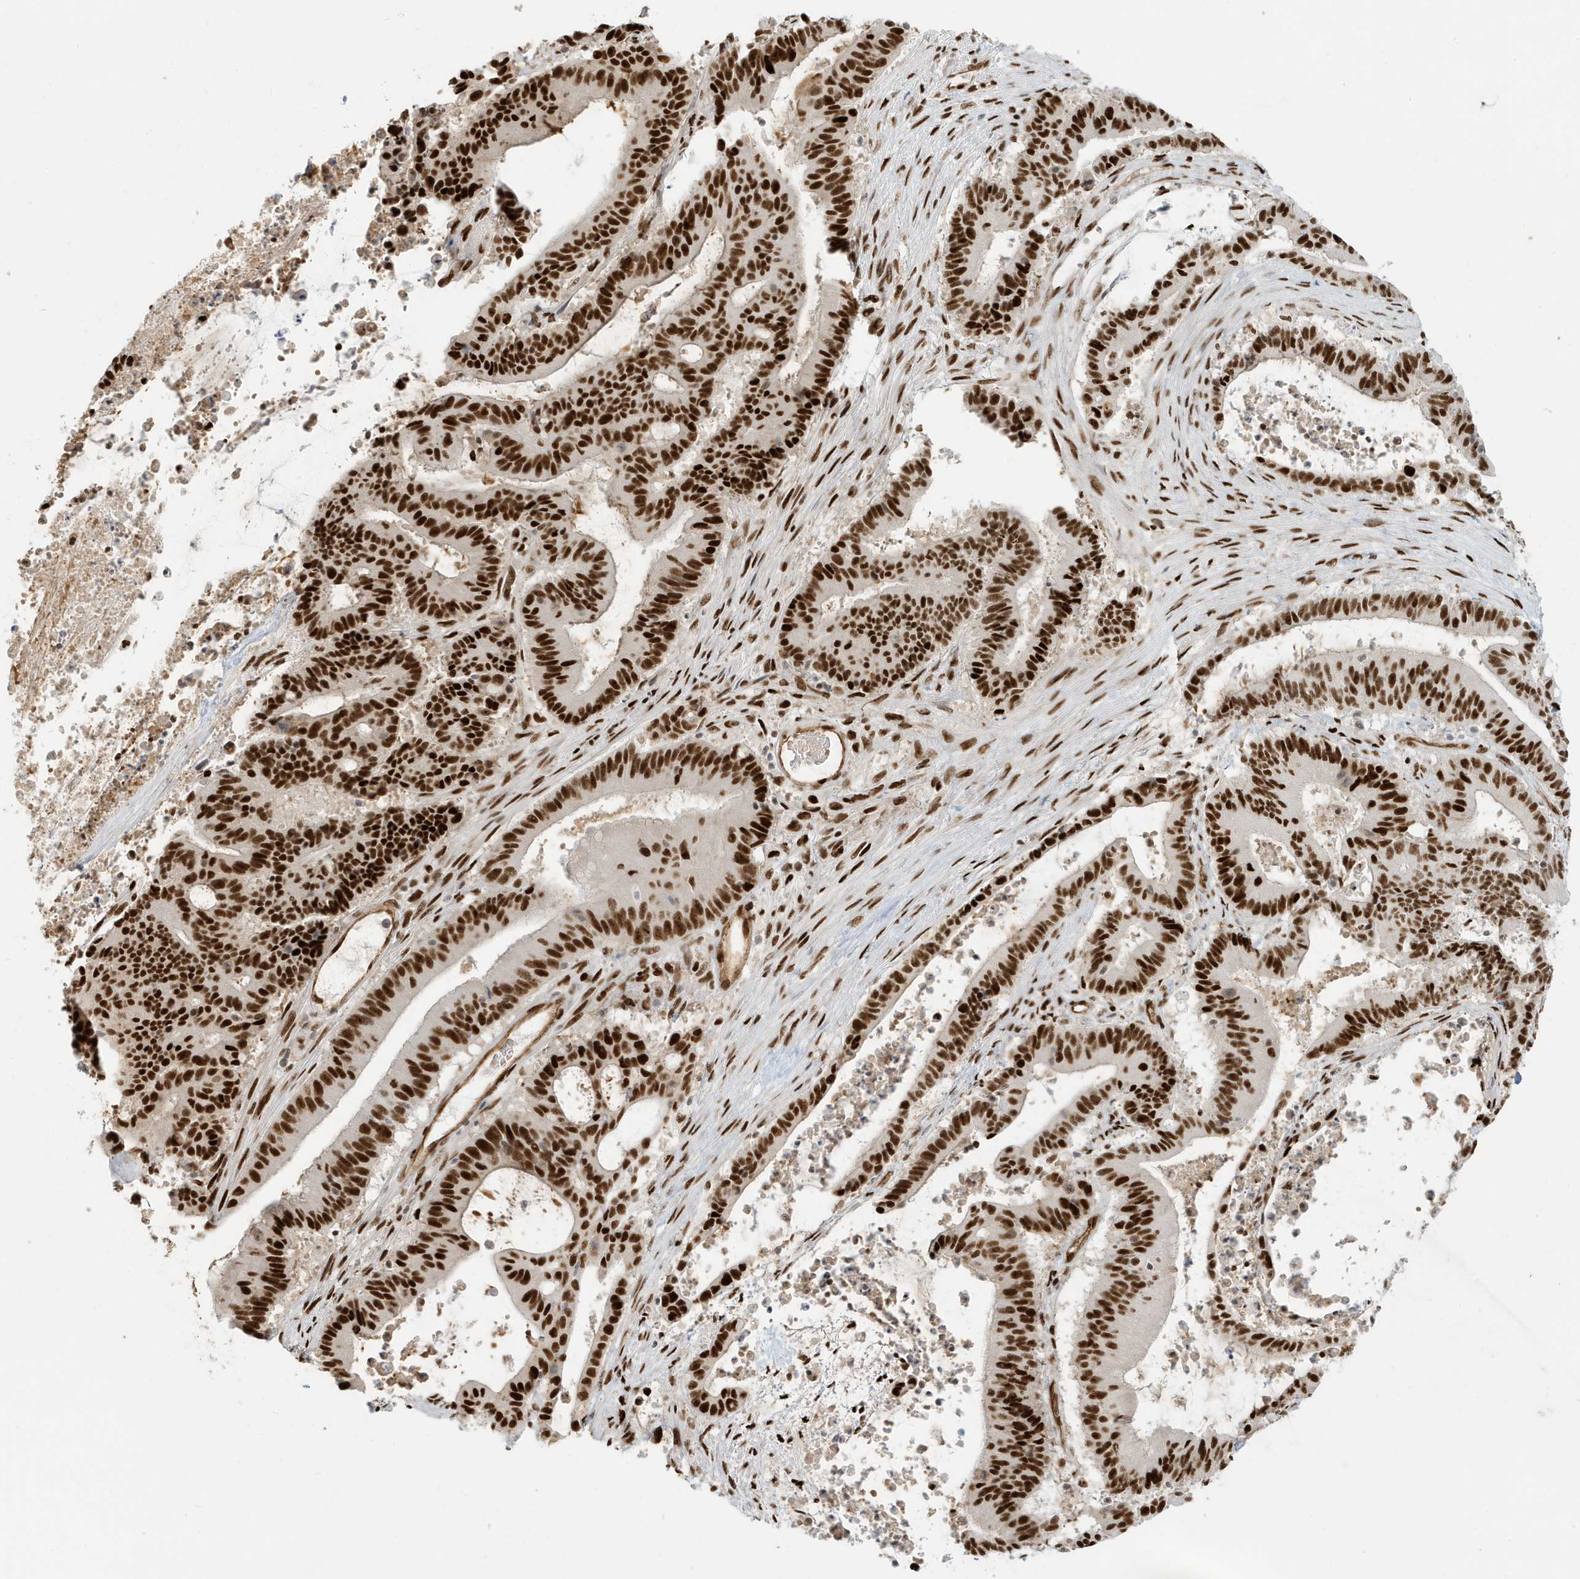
{"staining": {"intensity": "strong", "quantity": ">75%", "location": "nuclear"}, "tissue": "liver cancer", "cell_type": "Tumor cells", "image_type": "cancer", "snomed": [{"axis": "morphology", "description": "Normal tissue, NOS"}, {"axis": "morphology", "description": "Cholangiocarcinoma"}, {"axis": "topography", "description": "Liver"}, {"axis": "topography", "description": "Peripheral nerve tissue"}], "caption": "This is a histology image of IHC staining of liver cancer (cholangiocarcinoma), which shows strong expression in the nuclear of tumor cells.", "gene": "CKS2", "patient": {"sex": "female", "age": 73}}